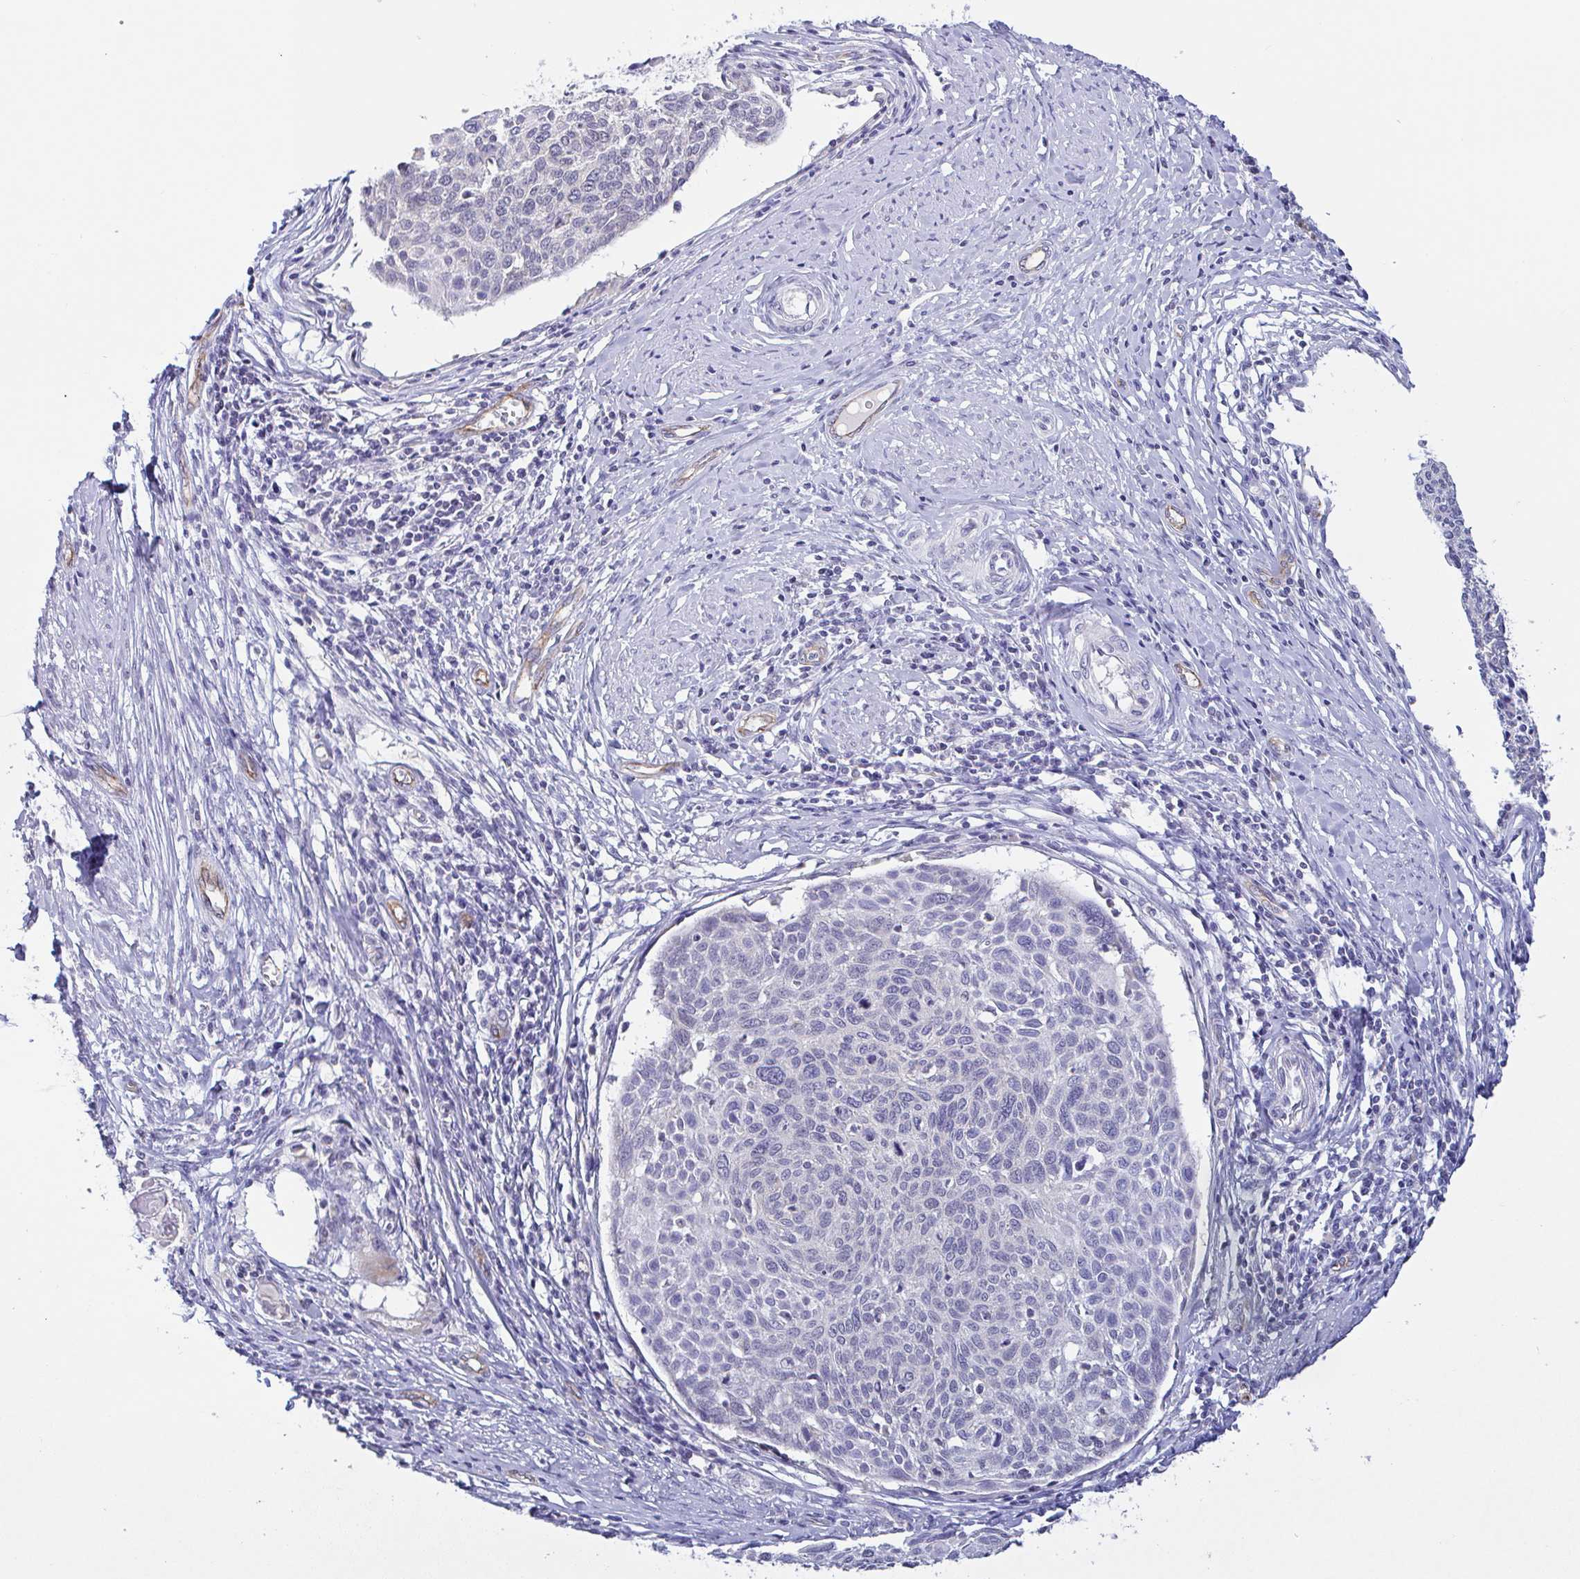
{"staining": {"intensity": "negative", "quantity": "none", "location": "none"}, "tissue": "cervical cancer", "cell_type": "Tumor cells", "image_type": "cancer", "snomed": [{"axis": "morphology", "description": "Squamous cell carcinoma, NOS"}, {"axis": "topography", "description": "Cervix"}], "caption": "Tumor cells are negative for protein expression in human squamous cell carcinoma (cervical).", "gene": "PLCD4", "patient": {"sex": "female", "age": 49}}